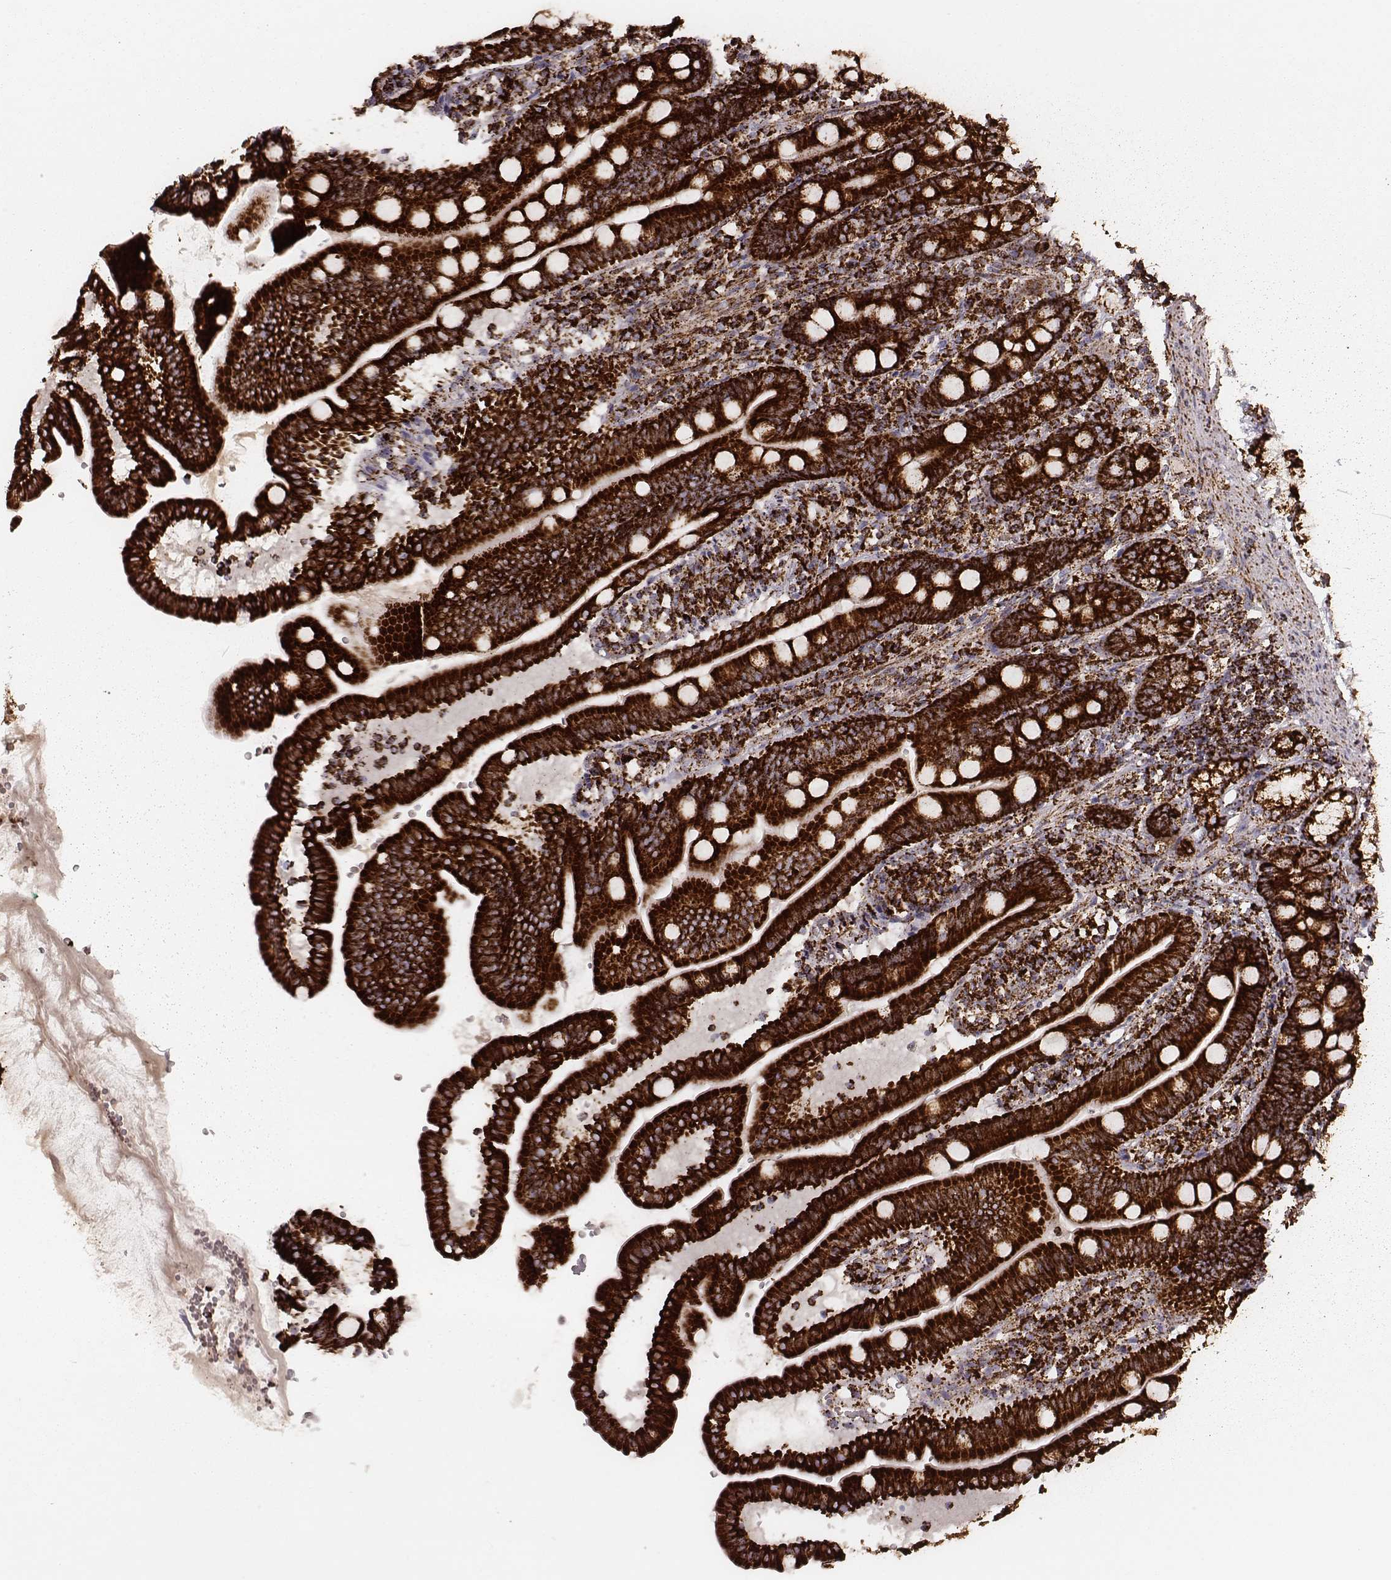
{"staining": {"intensity": "strong", "quantity": ">75%", "location": "cytoplasmic/membranous"}, "tissue": "duodenum", "cell_type": "Glandular cells", "image_type": "normal", "snomed": [{"axis": "morphology", "description": "Normal tissue, NOS"}, {"axis": "topography", "description": "Duodenum"}], "caption": "An immunohistochemistry image of unremarkable tissue is shown. Protein staining in brown labels strong cytoplasmic/membranous positivity in duodenum within glandular cells. The protein of interest is stained brown, and the nuclei are stained in blue (DAB (3,3'-diaminobenzidine) IHC with brightfield microscopy, high magnification).", "gene": "TUFM", "patient": {"sex": "female", "age": 67}}